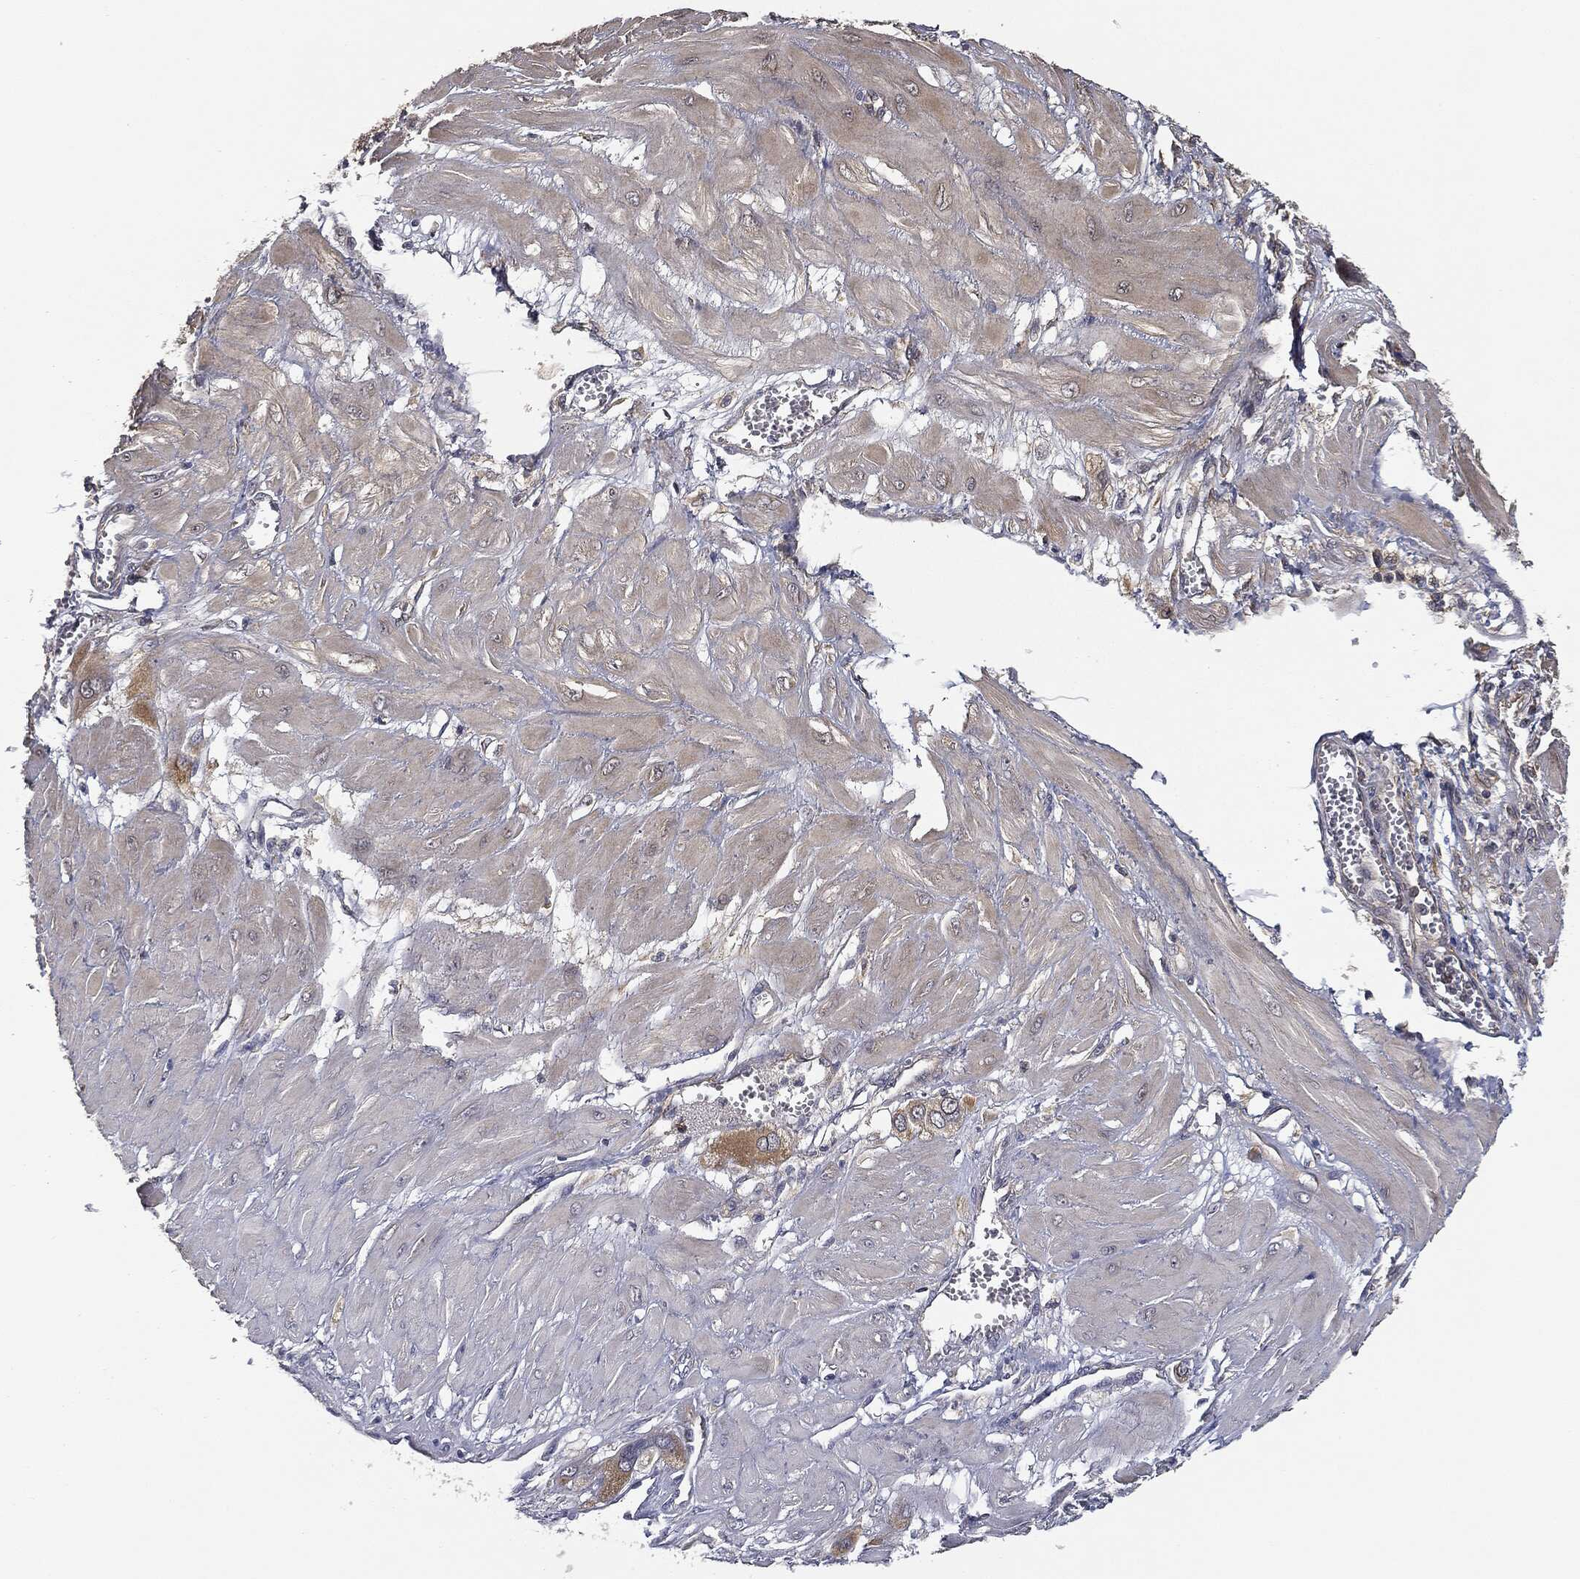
{"staining": {"intensity": "moderate", "quantity": "<25%", "location": "cytoplasmic/membranous"}, "tissue": "cervical cancer", "cell_type": "Tumor cells", "image_type": "cancer", "snomed": [{"axis": "morphology", "description": "Squamous cell carcinoma, NOS"}, {"axis": "topography", "description": "Cervix"}], "caption": "DAB immunohistochemical staining of human cervical cancer shows moderate cytoplasmic/membranous protein expression in about <25% of tumor cells. The staining was performed using DAB to visualize the protein expression in brown, while the nuclei were stained in blue with hematoxylin (Magnification: 20x).", "gene": "MIER2", "patient": {"sex": "female", "age": 34}}